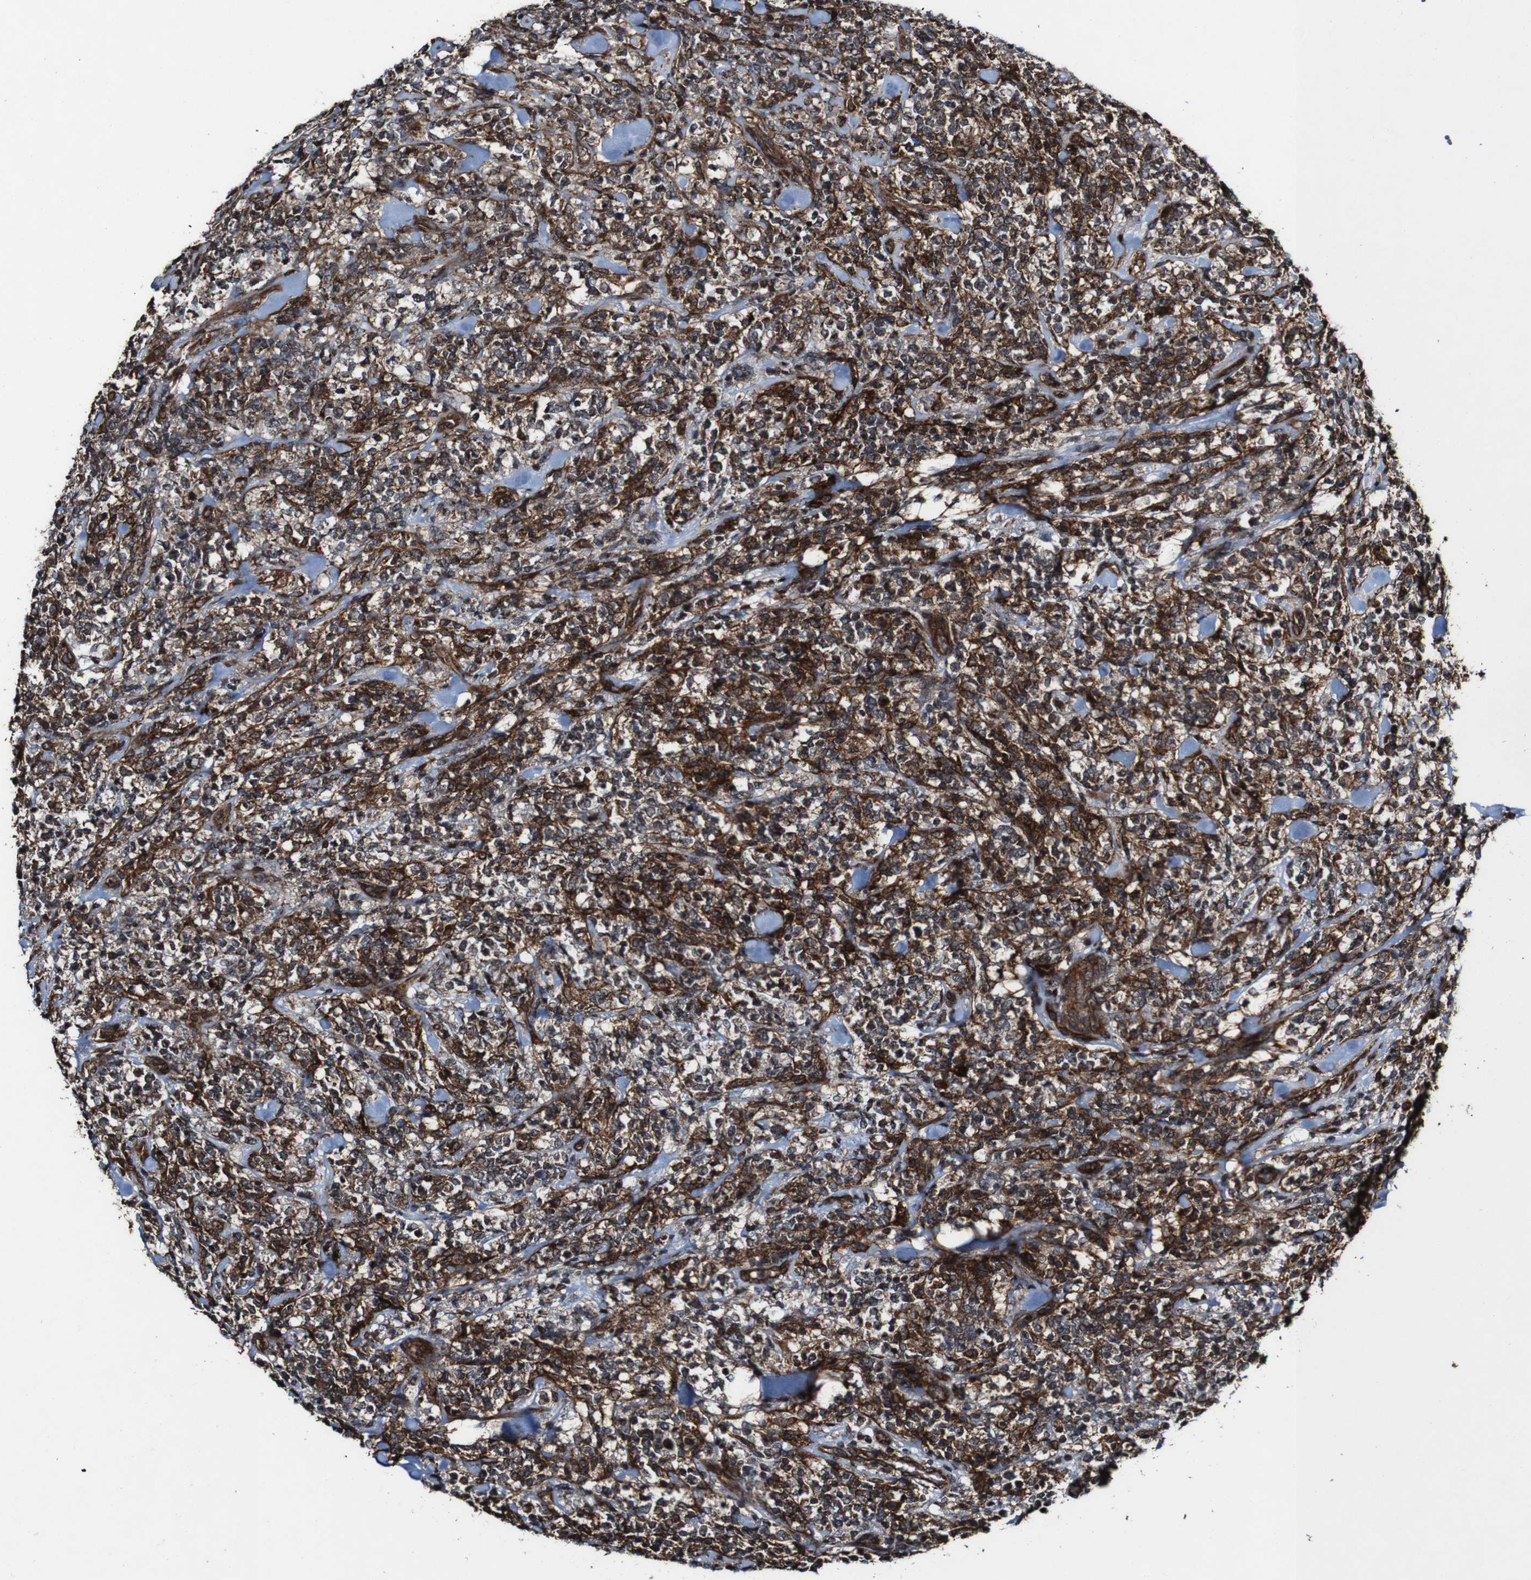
{"staining": {"intensity": "strong", "quantity": "25%-75%", "location": "cytoplasmic/membranous"}, "tissue": "lymphoma", "cell_type": "Tumor cells", "image_type": "cancer", "snomed": [{"axis": "morphology", "description": "Malignant lymphoma, non-Hodgkin's type, High grade"}, {"axis": "topography", "description": "Soft tissue"}], "caption": "Brown immunohistochemical staining in human lymphoma displays strong cytoplasmic/membranous positivity in approximately 25%-75% of tumor cells. Ihc stains the protein in brown and the nuclei are stained blue.", "gene": "BTN3A3", "patient": {"sex": "male", "age": 18}}